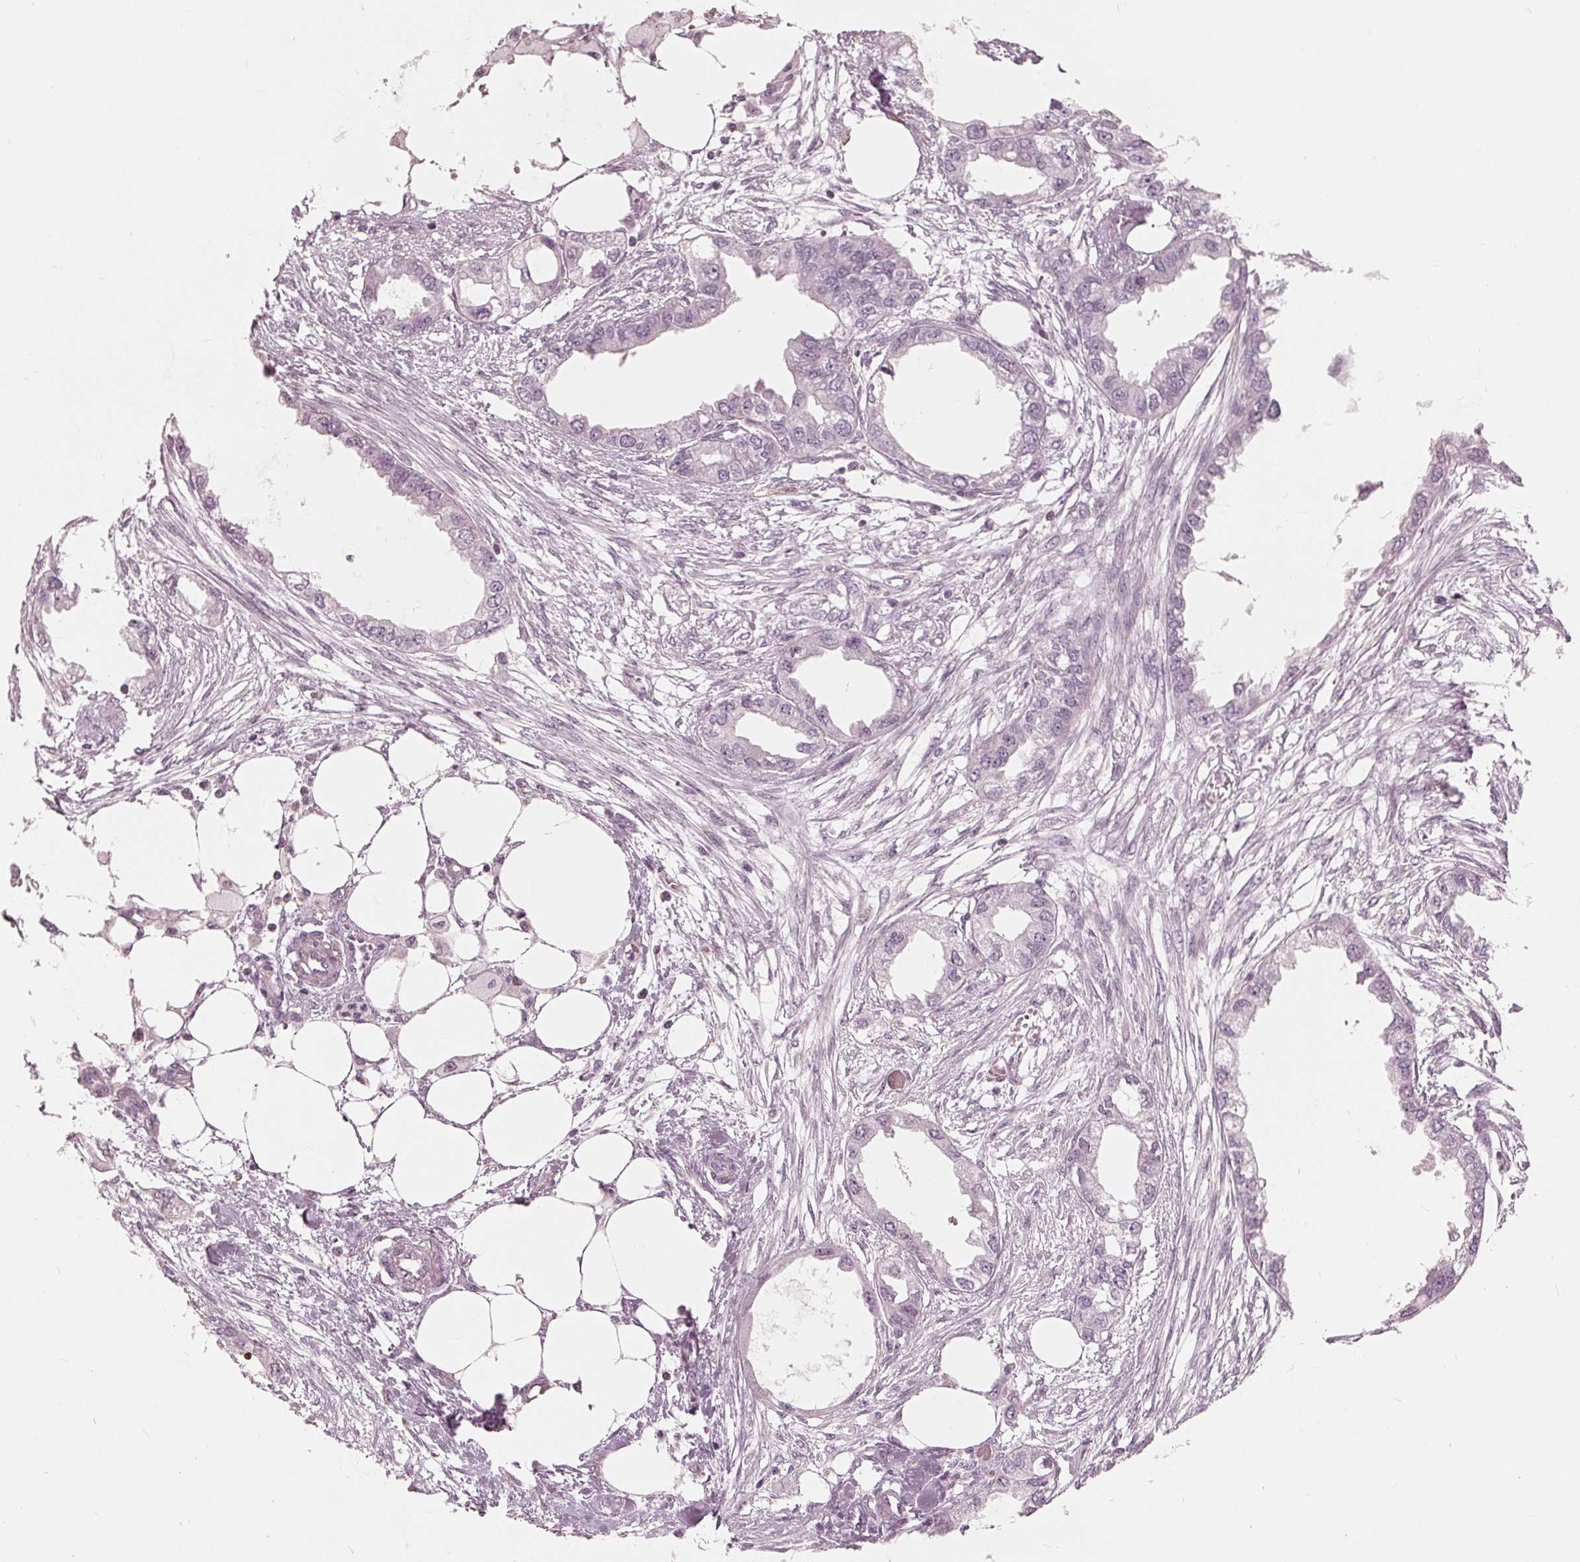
{"staining": {"intensity": "negative", "quantity": "none", "location": "none"}, "tissue": "endometrial cancer", "cell_type": "Tumor cells", "image_type": "cancer", "snomed": [{"axis": "morphology", "description": "Adenocarcinoma, NOS"}, {"axis": "morphology", "description": "Adenocarcinoma, metastatic, NOS"}, {"axis": "topography", "description": "Adipose tissue"}, {"axis": "topography", "description": "Endometrium"}], "caption": "Protein analysis of adenocarcinoma (endometrial) displays no significant staining in tumor cells.", "gene": "ING3", "patient": {"sex": "female", "age": 67}}